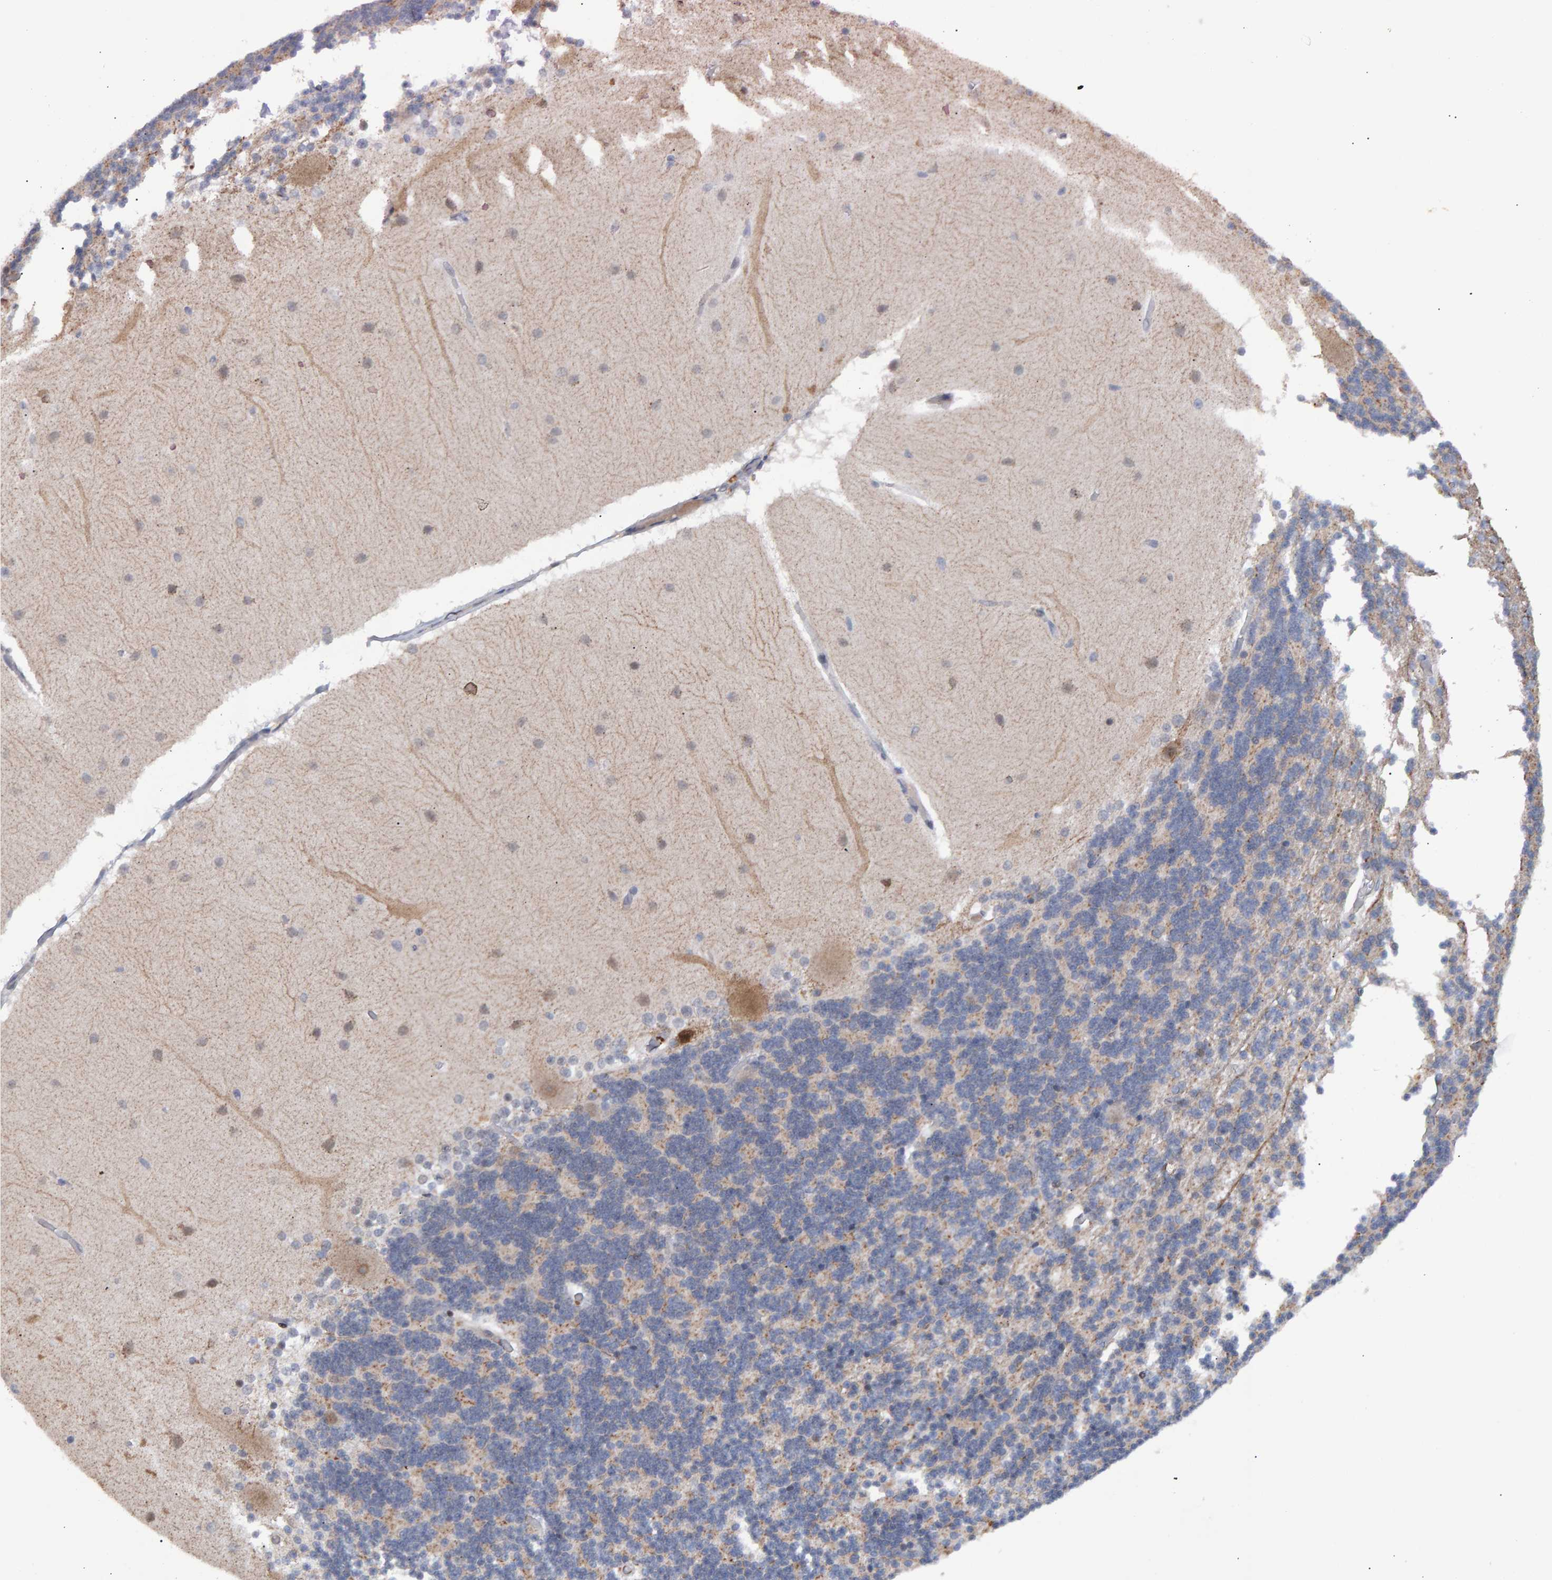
{"staining": {"intensity": "weak", "quantity": ">75%", "location": "cytoplasmic/membranous"}, "tissue": "cerebellum", "cell_type": "Cells in granular layer", "image_type": "normal", "snomed": [{"axis": "morphology", "description": "Normal tissue, NOS"}, {"axis": "topography", "description": "Cerebellum"}], "caption": "Immunohistochemical staining of unremarkable cerebellum shows low levels of weak cytoplasmic/membranous positivity in about >75% of cells in granular layer.", "gene": "ESRP1", "patient": {"sex": "female", "age": 54}}